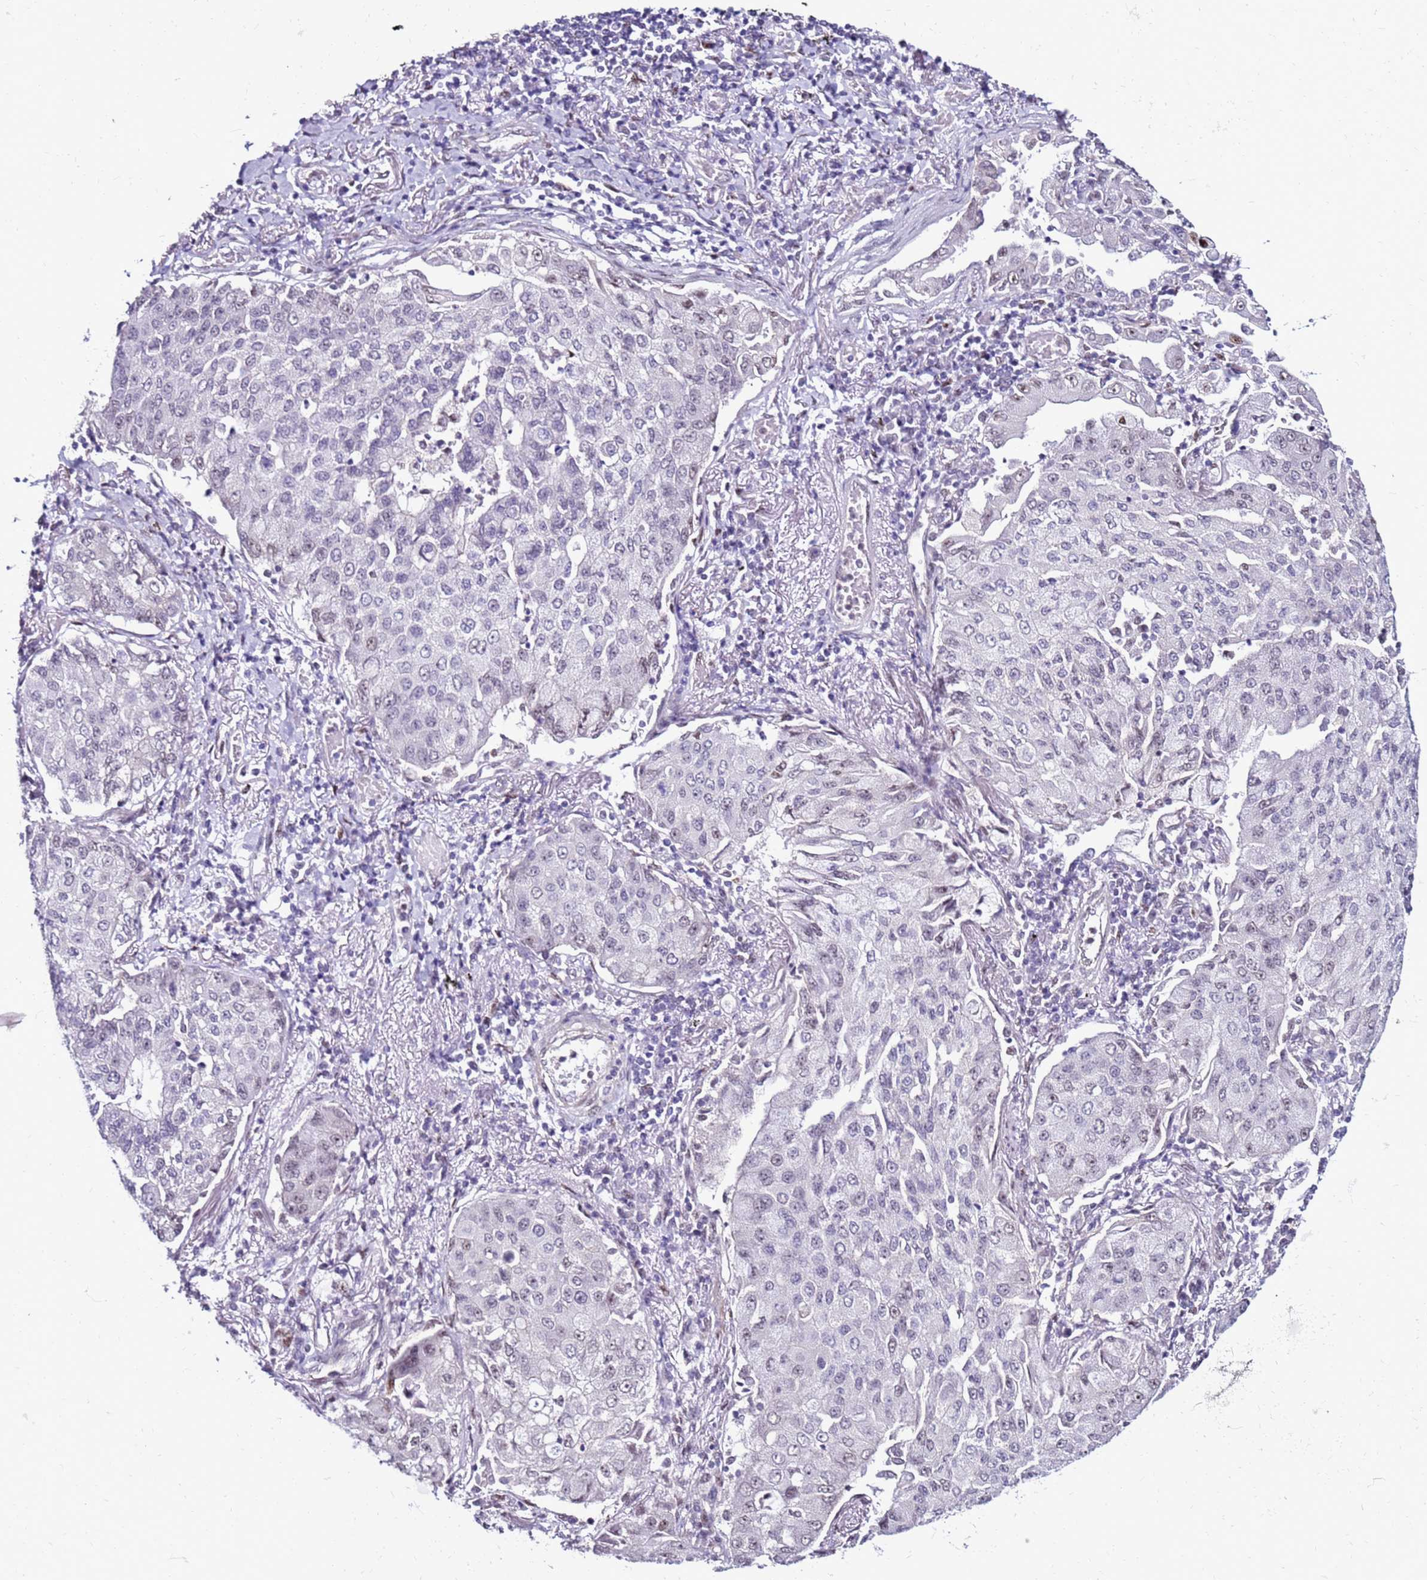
{"staining": {"intensity": "negative", "quantity": "none", "location": "none"}, "tissue": "lung cancer", "cell_type": "Tumor cells", "image_type": "cancer", "snomed": [{"axis": "morphology", "description": "Squamous cell carcinoma, NOS"}, {"axis": "topography", "description": "Lung"}], "caption": "IHC of lung cancer (squamous cell carcinoma) reveals no staining in tumor cells.", "gene": "KPNA4", "patient": {"sex": "male", "age": 74}}